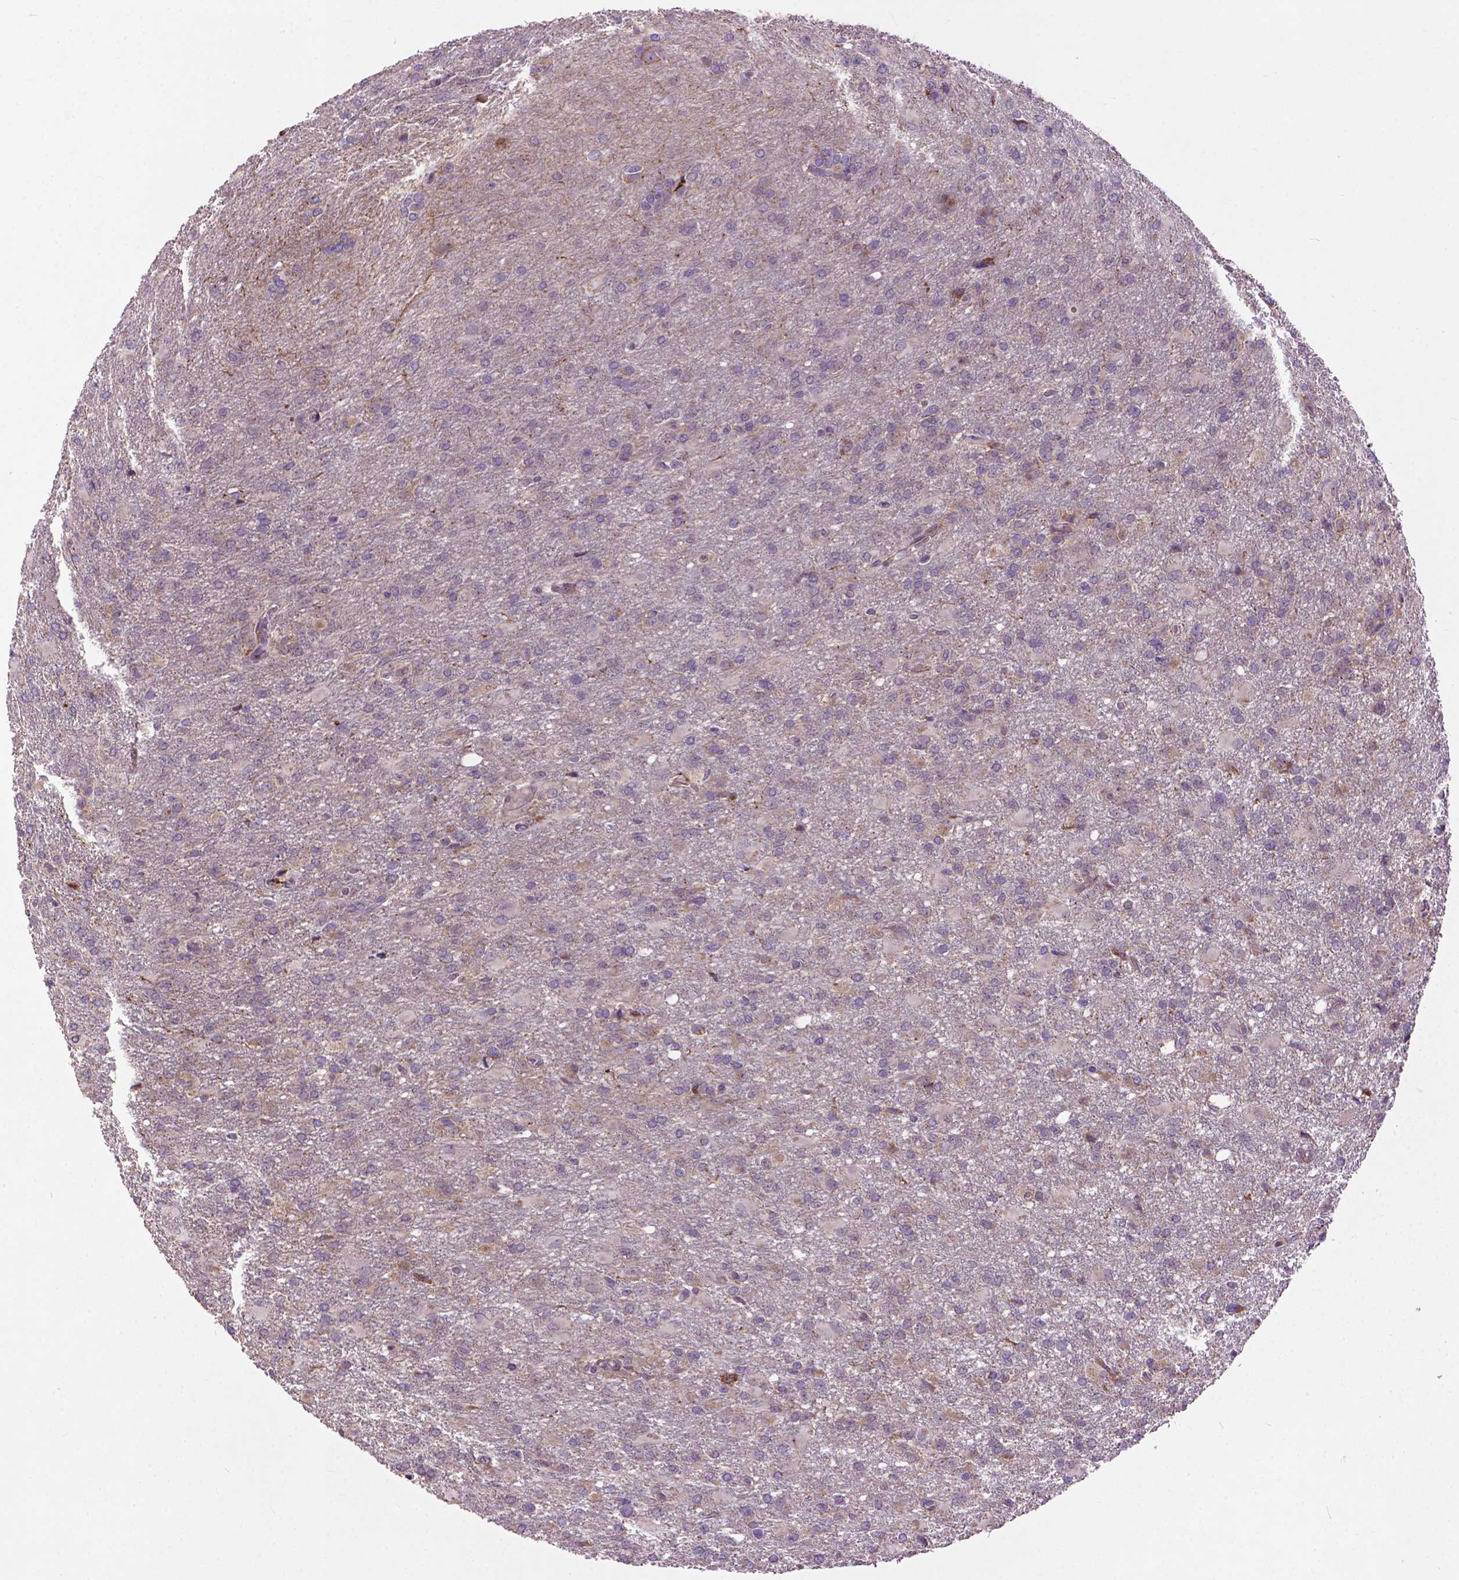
{"staining": {"intensity": "negative", "quantity": "none", "location": "none"}, "tissue": "glioma", "cell_type": "Tumor cells", "image_type": "cancer", "snomed": [{"axis": "morphology", "description": "Glioma, malignant, High grade"}, {"axis": "topography", "description": "Brain"}], "caption": "The histopathology image exhibits no staining of tumor cells in glioma.", "gene": "MYH14", "patient": {"sex": "male", "age": 68}}